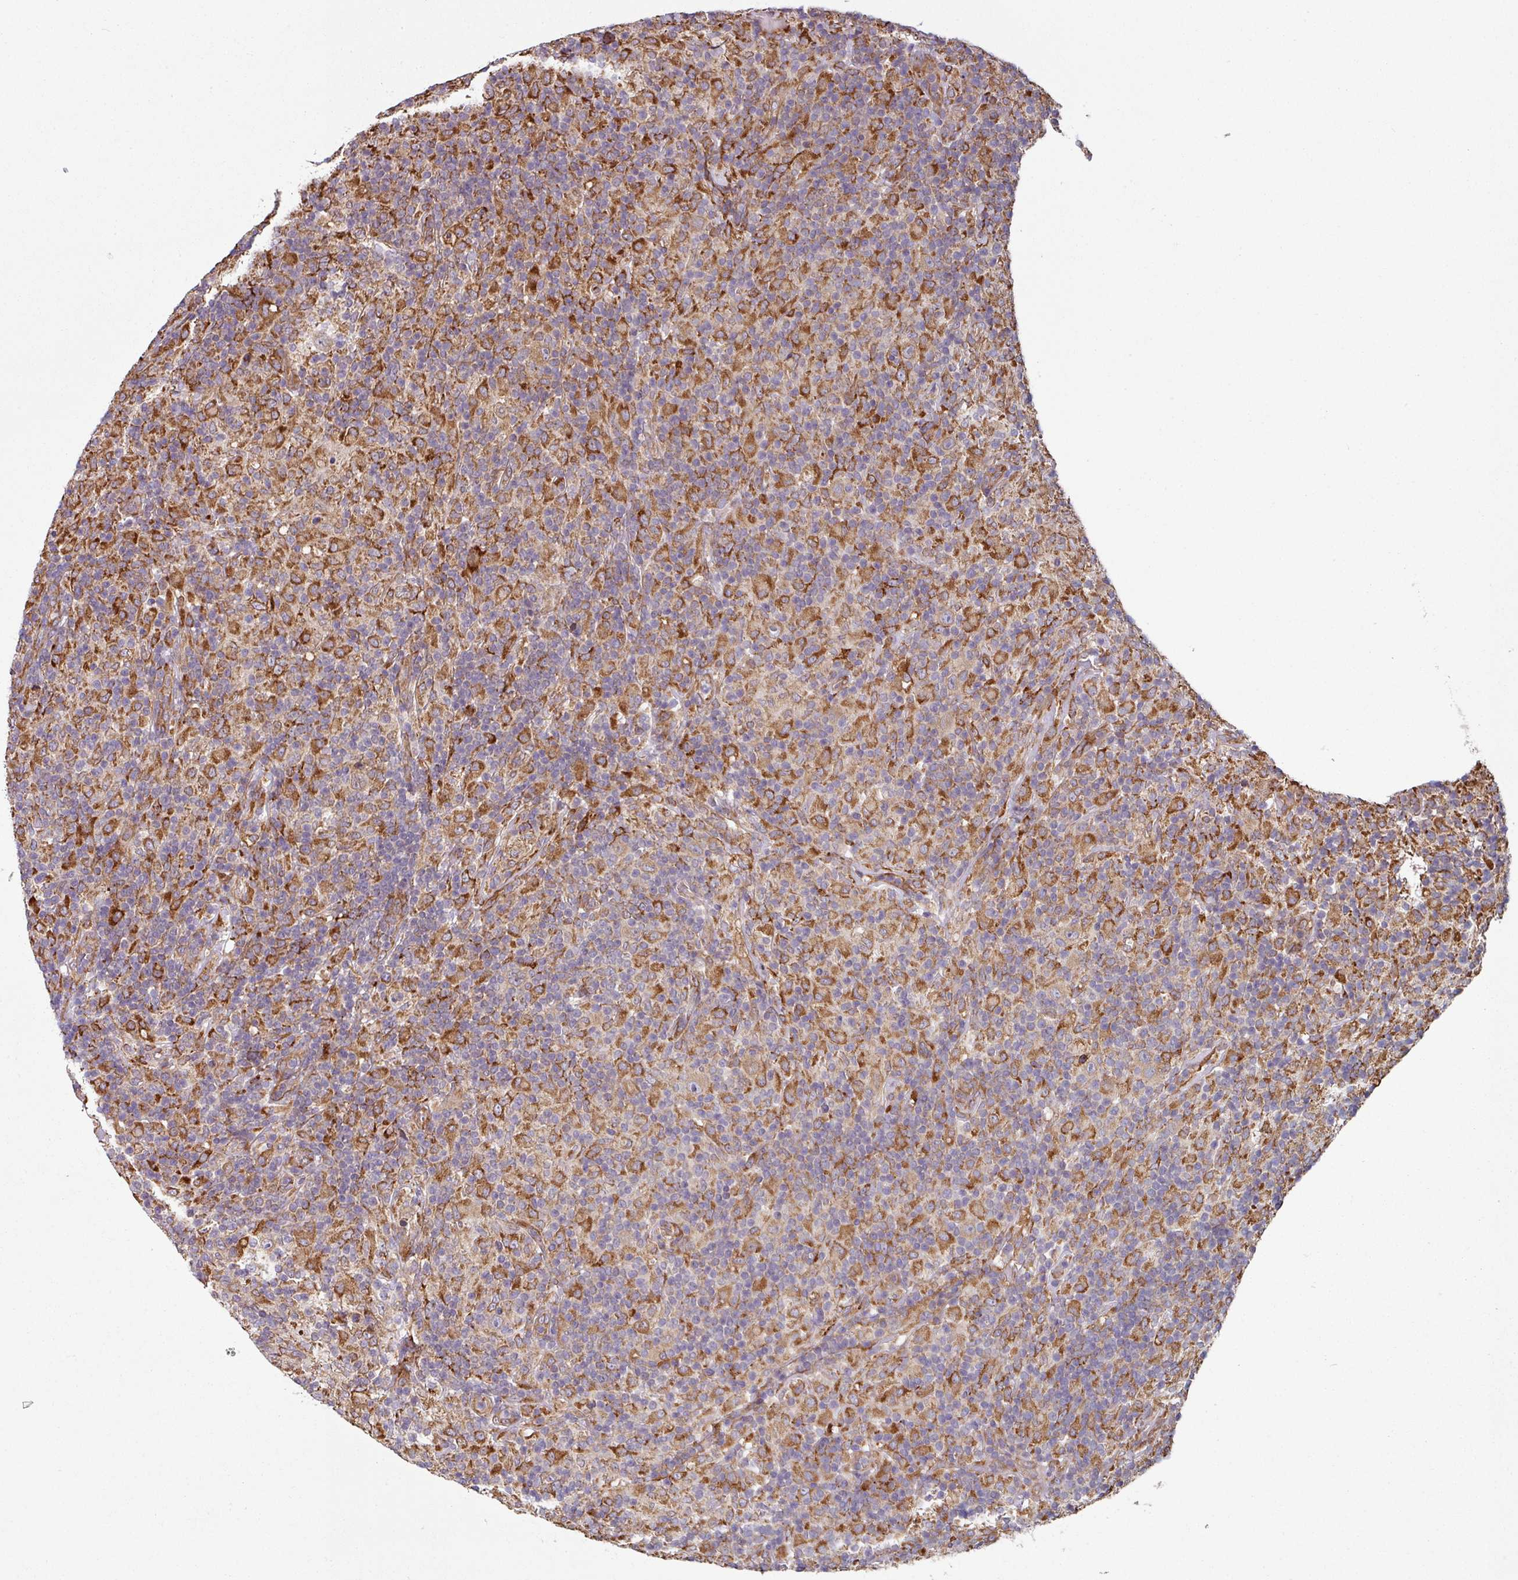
{"staining": {"intensity": "strong", "quantity": ">75%", "location": "cytoplasmic/membranous"}, "tissue": "lymphoma", "cell_type": "Tumor cells", "image_type": "cancer", "snomed": [{"axis": "morphology", "description": "Hodgkin's disease, NOS"}, {"axis": "topography", "description": "Lymph node"}], "caption": "Immunohistochemical staining of human lymphoma demonstrates strong cytoplasmic/membranous protein staining in approximately >75% of tumor cells.", "gene": "FAT4", "patient": {"sex": "male", "age": 70}}